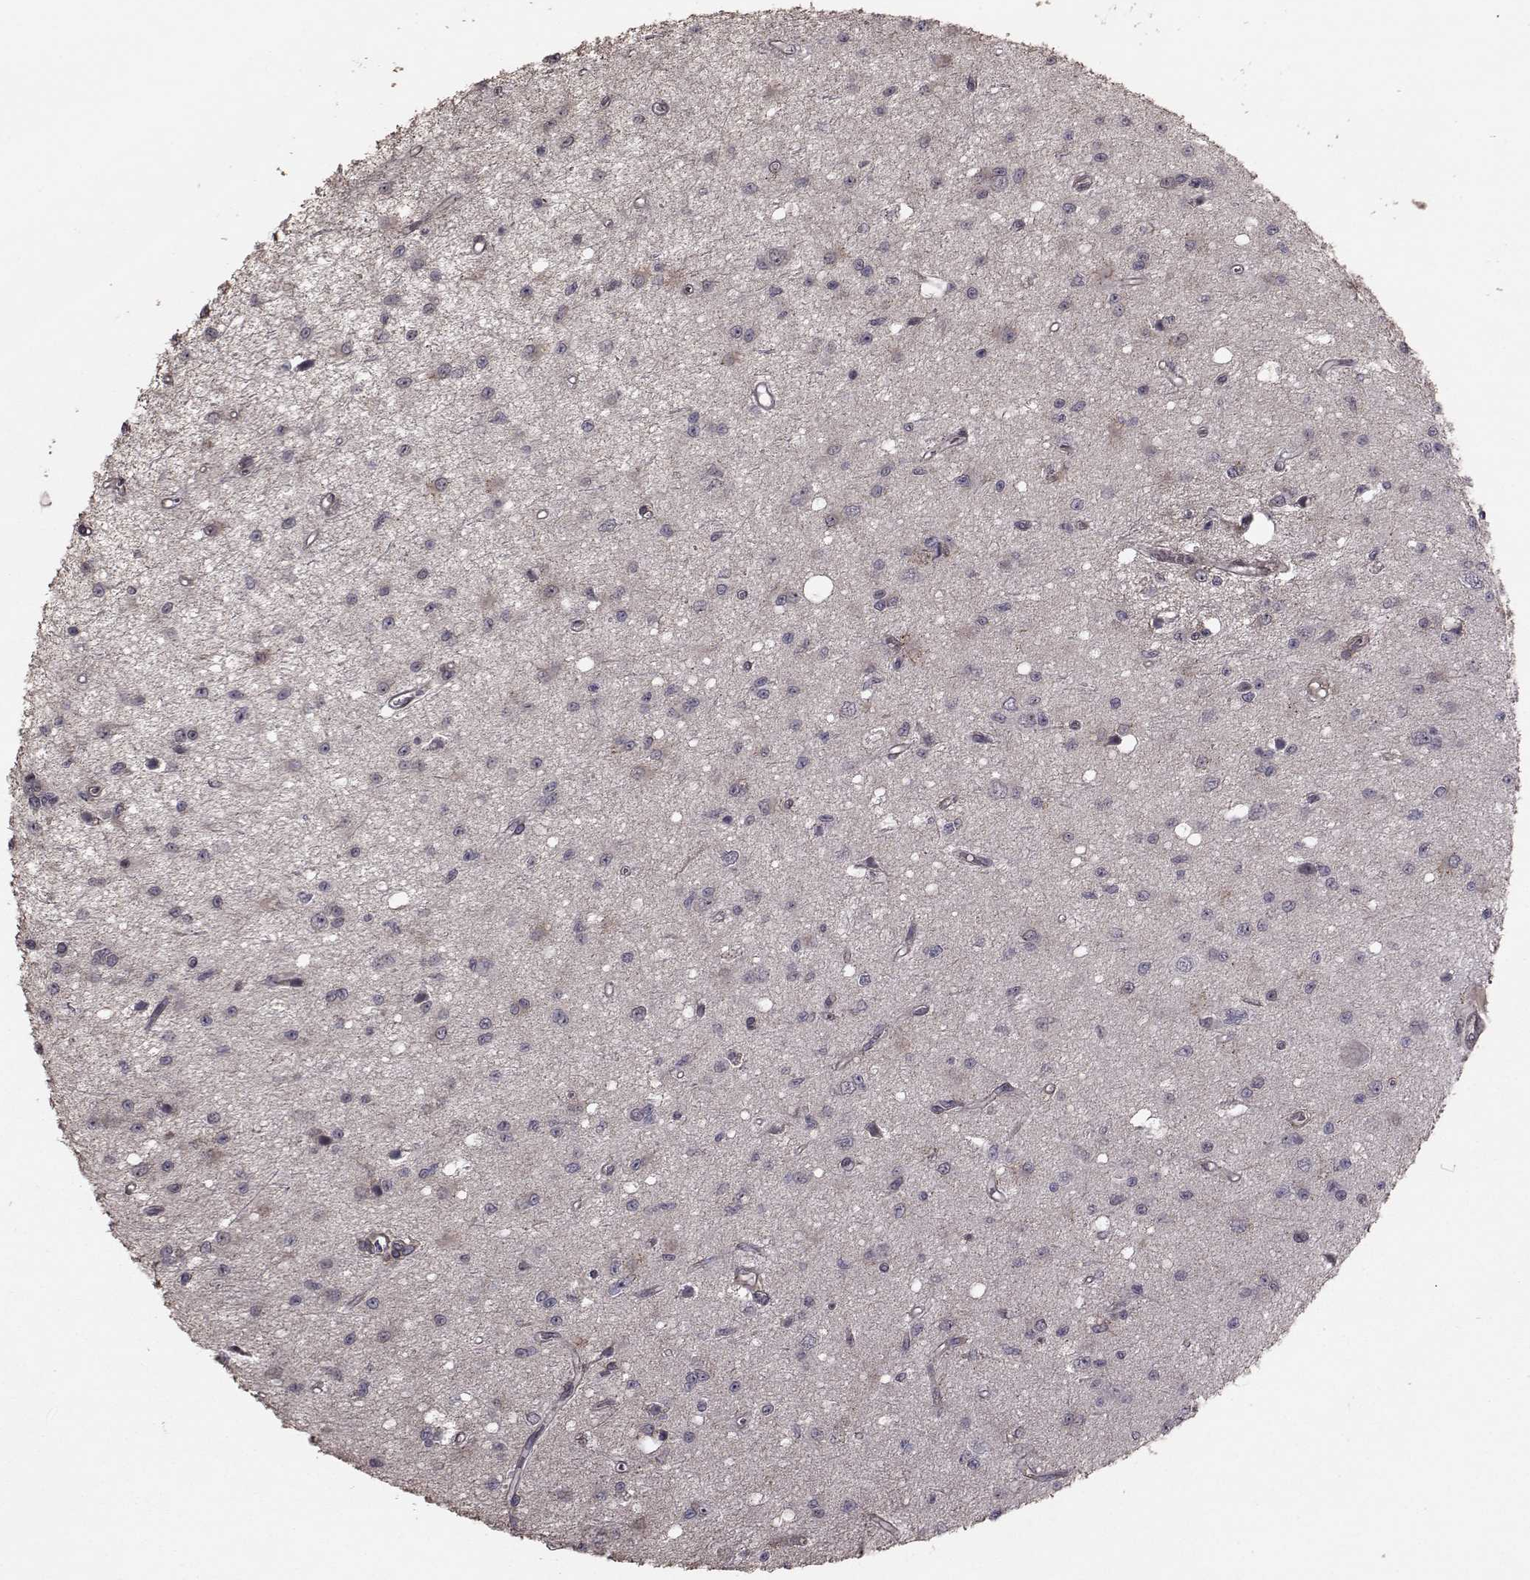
{"staining": {"intensity": "negative", "quantity": "none", "location": "none"}, "tissue": "glioma", "cell_type": "Tumor cells", "image_type": "cancer", "snomed": [{"axis": "morphology", "description": "Glioma, malignant, Low grade"}, {"axis": "topography", "description": "Brain"}], "caption": "Immunohistochemical staining of malignant low-grade glioma displays no significant expression in tumor cells.", "gene": "TRIP10", "patient": {"sex": "female", "age": 45}}